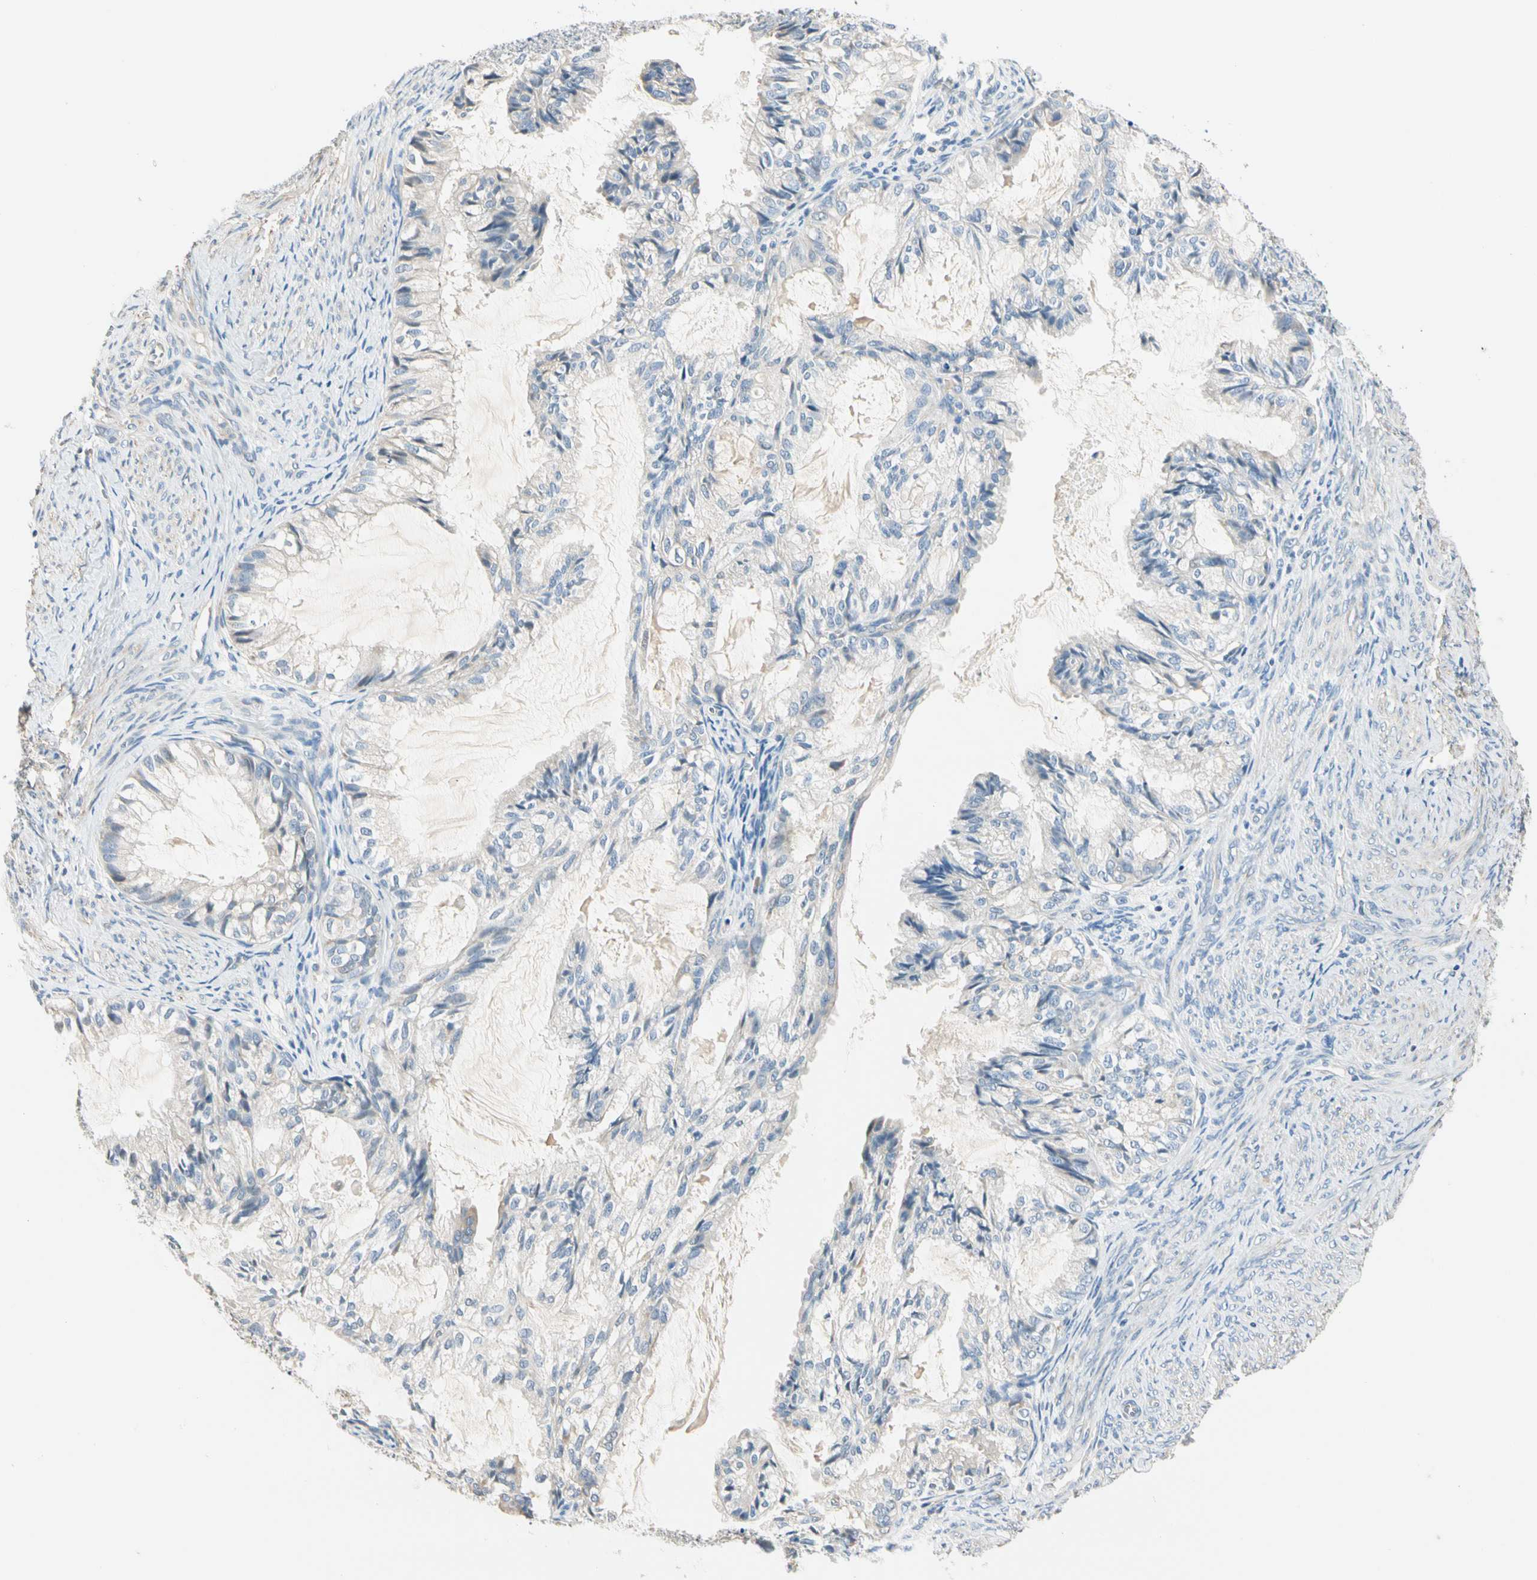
{"staining": {"intensity": "negative", "quantity": "none", "location": "none"}, "tissue": "cervical cancer", "cell_type": "Tumor cells", "image_type": "cancer", "snomed": [{"axis": "morphology", "description": "Normal tissue, NOS"}, {"axis": "morphology", "description": "Adenocarcinoma, NOS"}, {"axis": "topography", "description": "Cervix"}, {"axis": "topography", "description": "Endometrium"}], "caption": "Human cervical adenocarcinoma stained for a protein using immunohistochemistry (IHC) displays no staining in tumor cells.", "gene": "GPR153", "patient": {"sex": "female", "age": 86}}